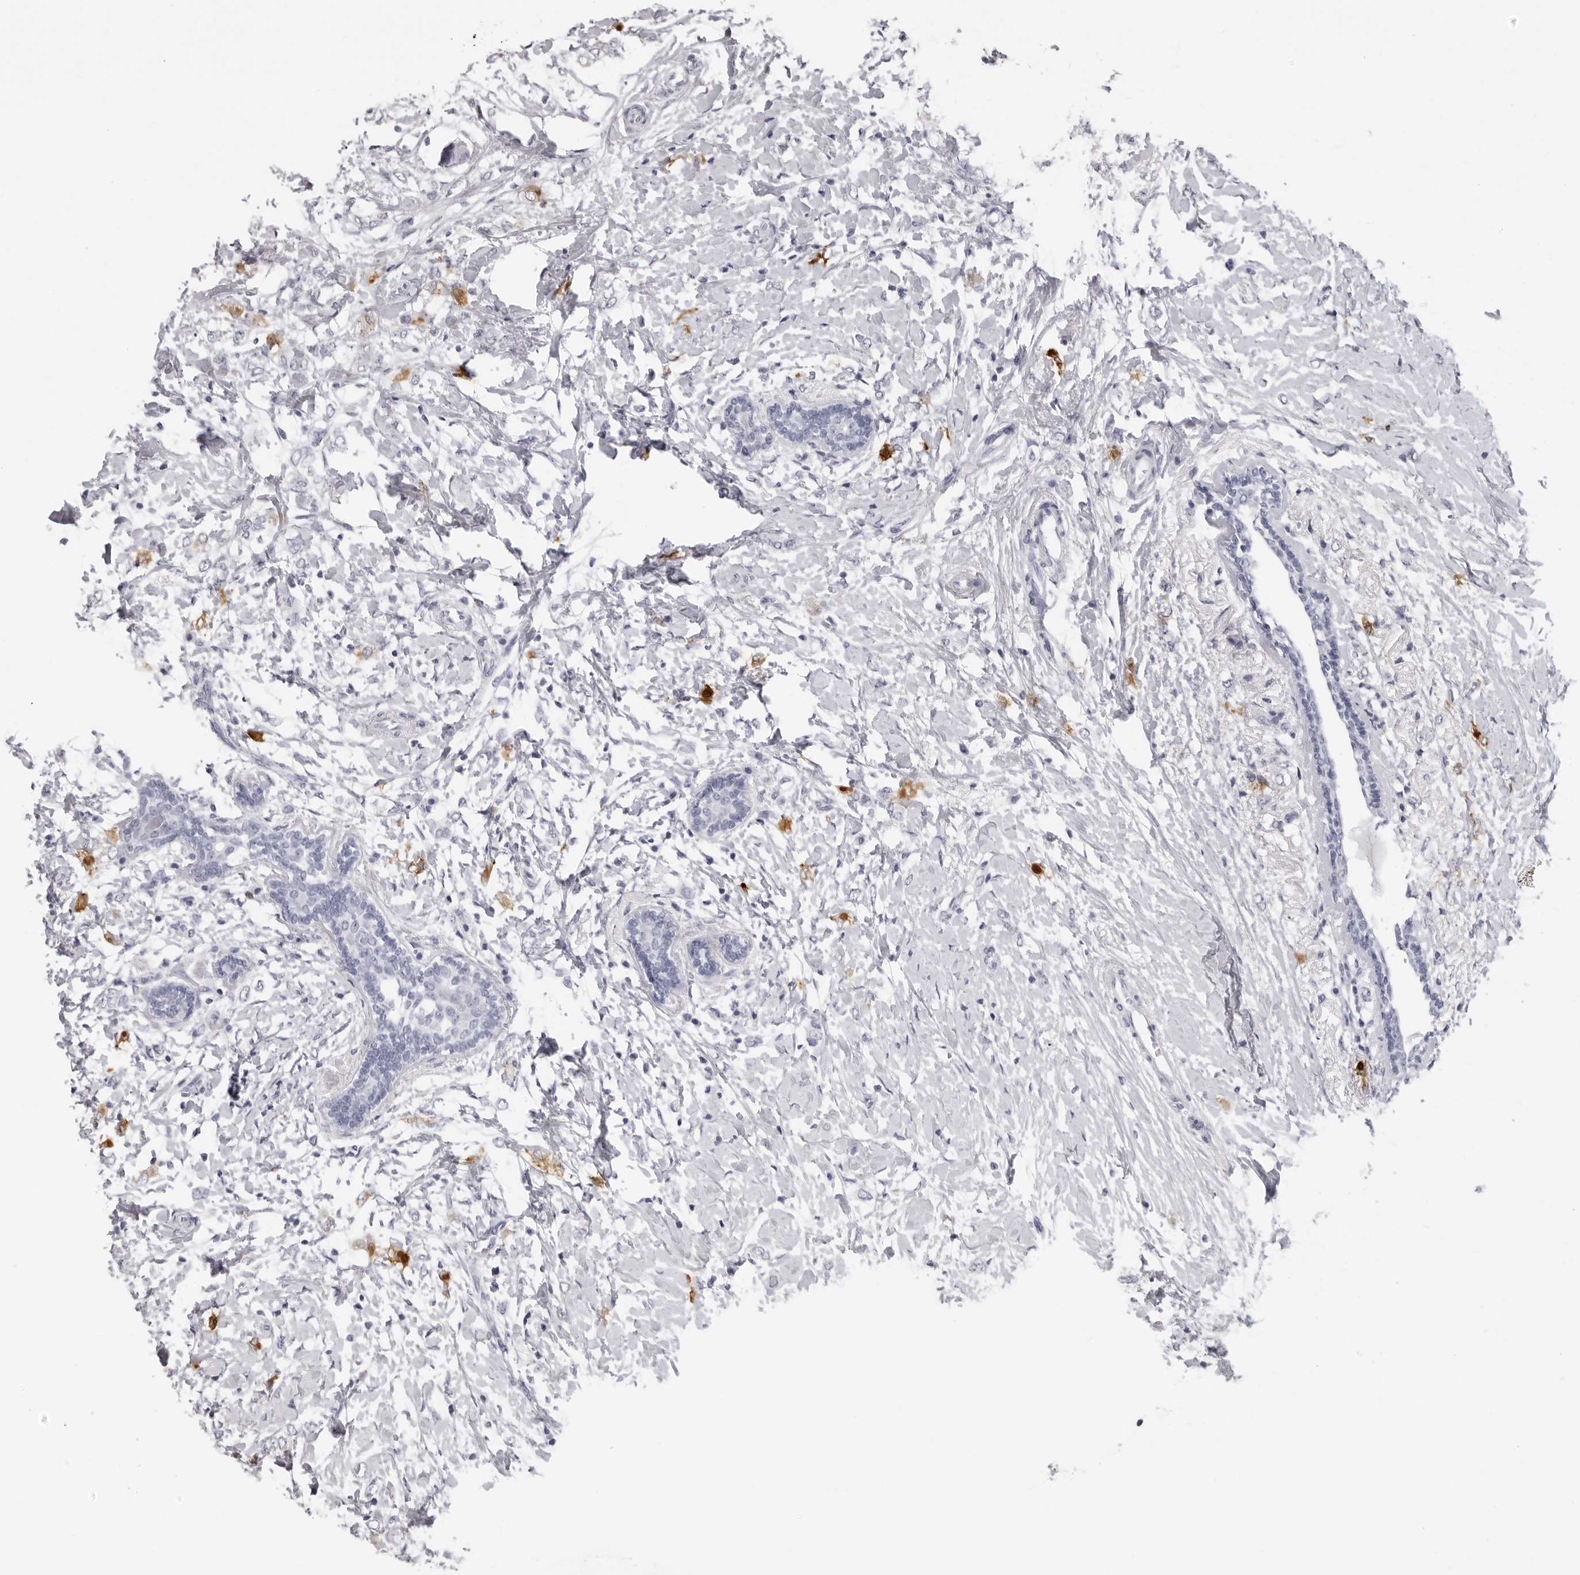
{"staining": {"intensity": "moderate", "quantity": "<25%", "location": "cytoplasmic/membranous"}, "tissue": "breast cancer", "cell_type": "Tumor cells", "image_type": "cancer", "snomed": [{"axis": "morphology", "description": "Normal tissue, NOS"}, {"axis": "morphology", "description": "Lobular carcinoma"}, {"axis": "topography", "description": "Breast"}], "caption": "High-magnification brightfield microscopy of lobular carcinoma (breast) stained with DAB (3,3'-diaminobenzidine) (brown) and counterstained with hematoxylin (blue). tumor cells exhibit moderate cytoplasmic/membranous staining is identified in approximately<25% of cells.", "gene": "DNALI1", "patient": {"sex": "female", "age": 47}}